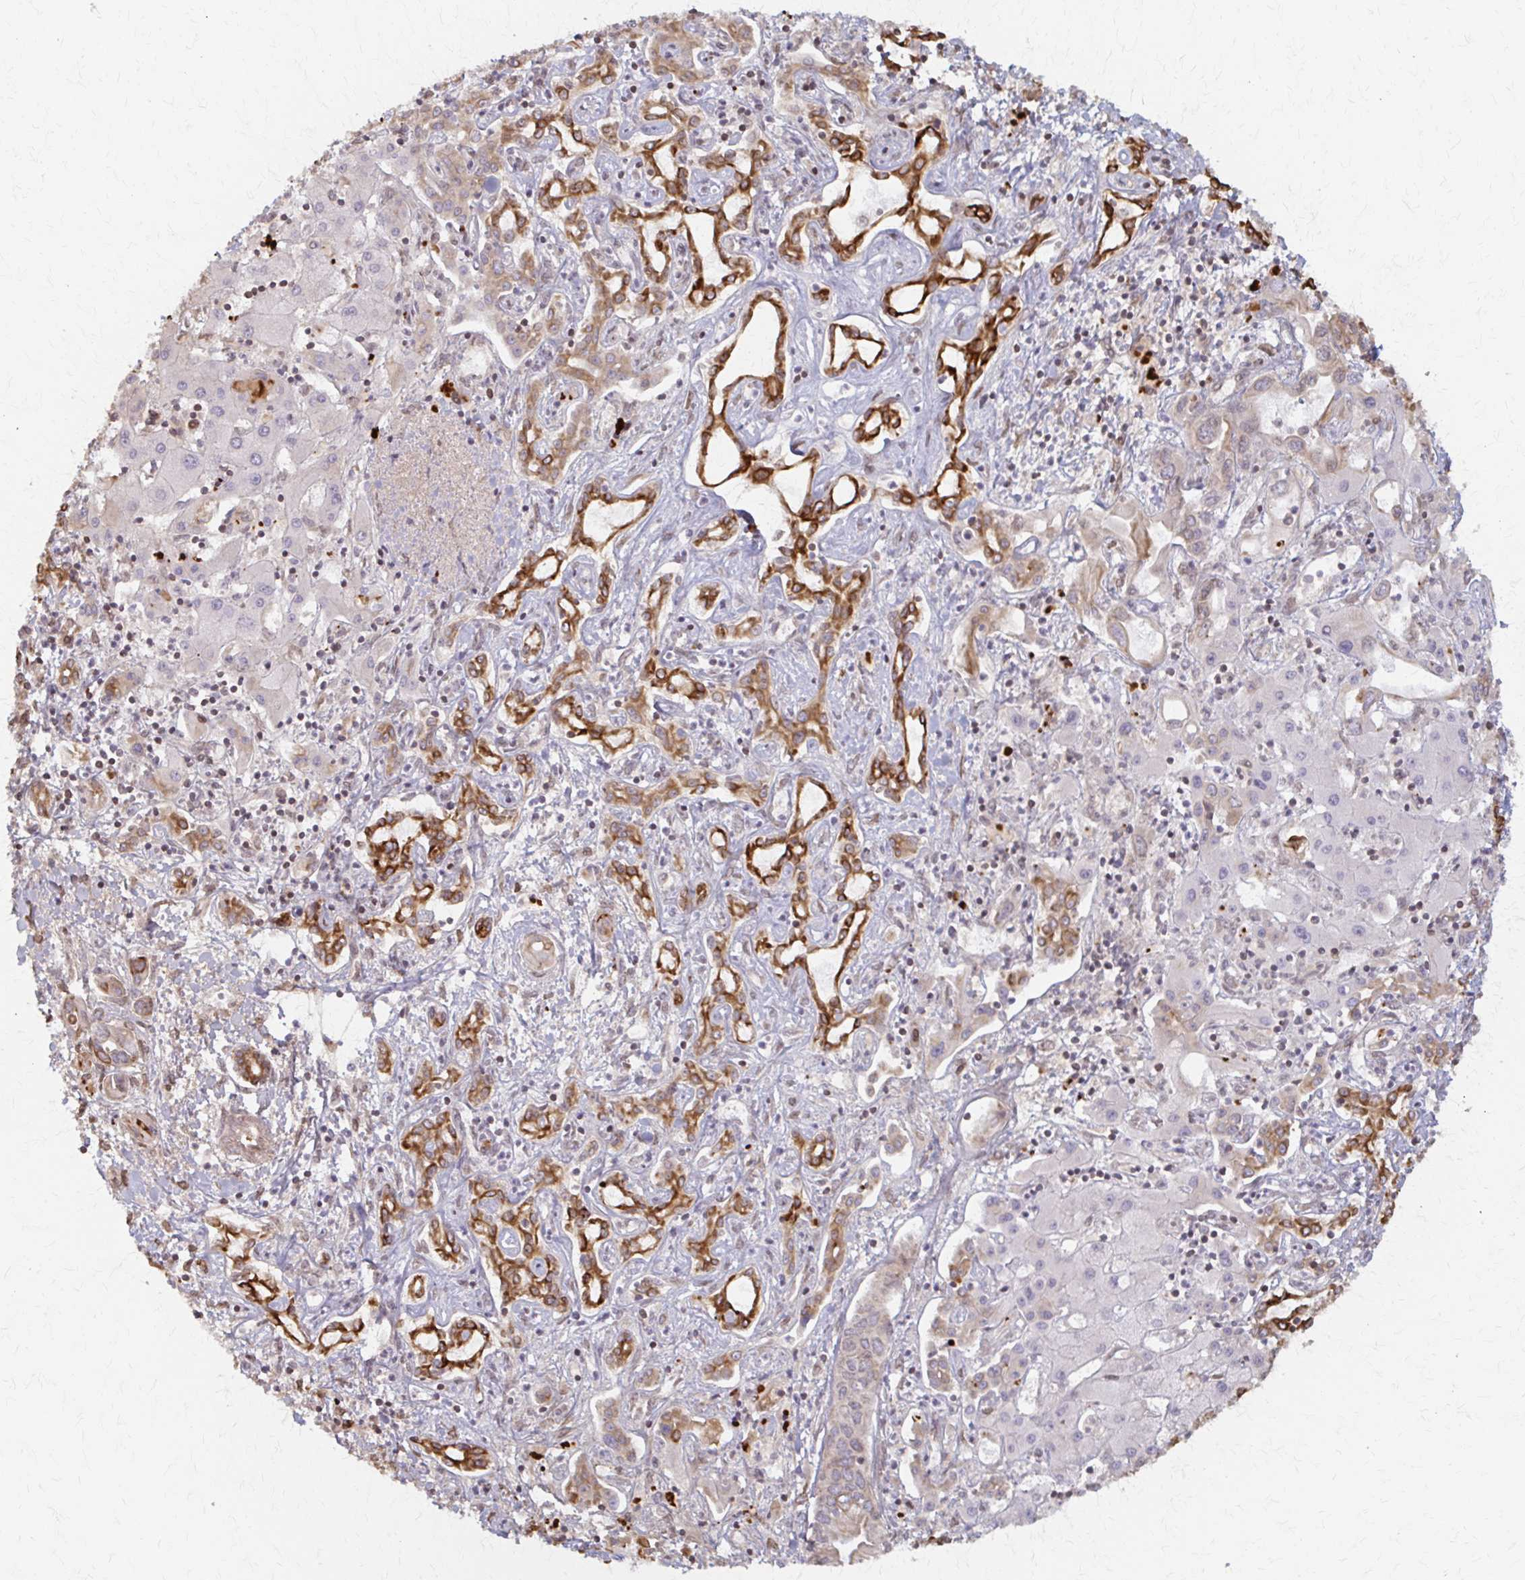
{"staining": {"intensity": "strong", "quantity": "25%-75%", "location": "cytoplasmic/membranous"}, "tissue": "liver cancer", "cell_type": "Tumor cells", "image_type": "cancer", "snomed": [{"axis": "morphology", "description": "Cholangiocarcinoma"}, {"axis": "topography", "description": "Liver"}], "caption": "Human liver cancer stained with a protein marker demonstrates strong staining in tumor cells.", "gene": "ARHGAP35", "patient": {"sex": "female", "age": 64}}